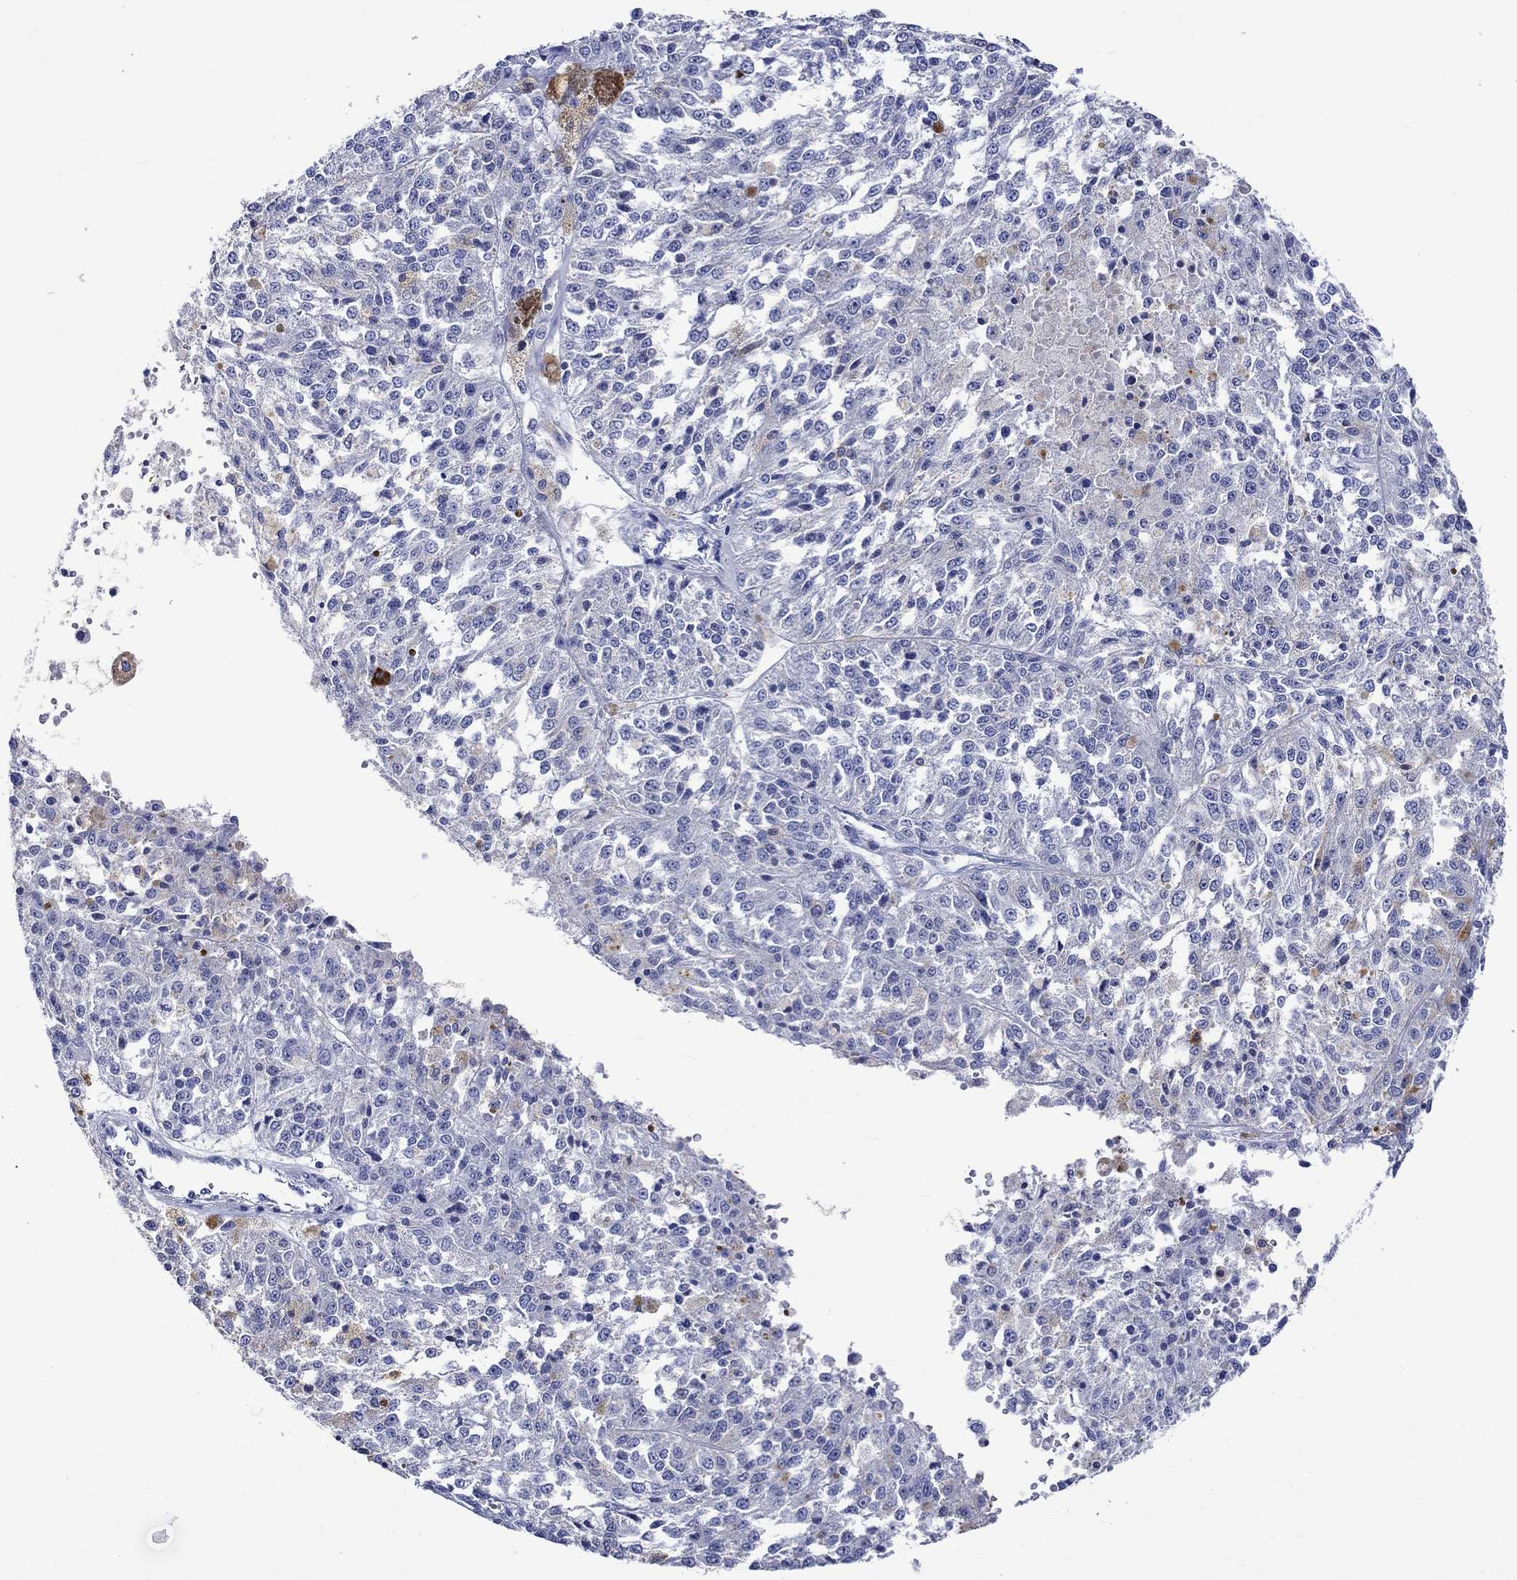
{"staining": {"intensity": "negative", "quantity": "none", "location": "none"}, "tissue": "melanoma", "cell_type": "Tumor cells", "image_type": "cancer", "snomed": [{"axis": "morphology", "description": "Malignant melanoma, Metastatic site"}, {"axis": "topography", "description": "Lymph node"}], "caption": "Tumor cells are negative for brown protein staining in malignant melanoma (metastatic site).", "gene": "KLHL35", "patient": {"sex": "female", "age": 64}}